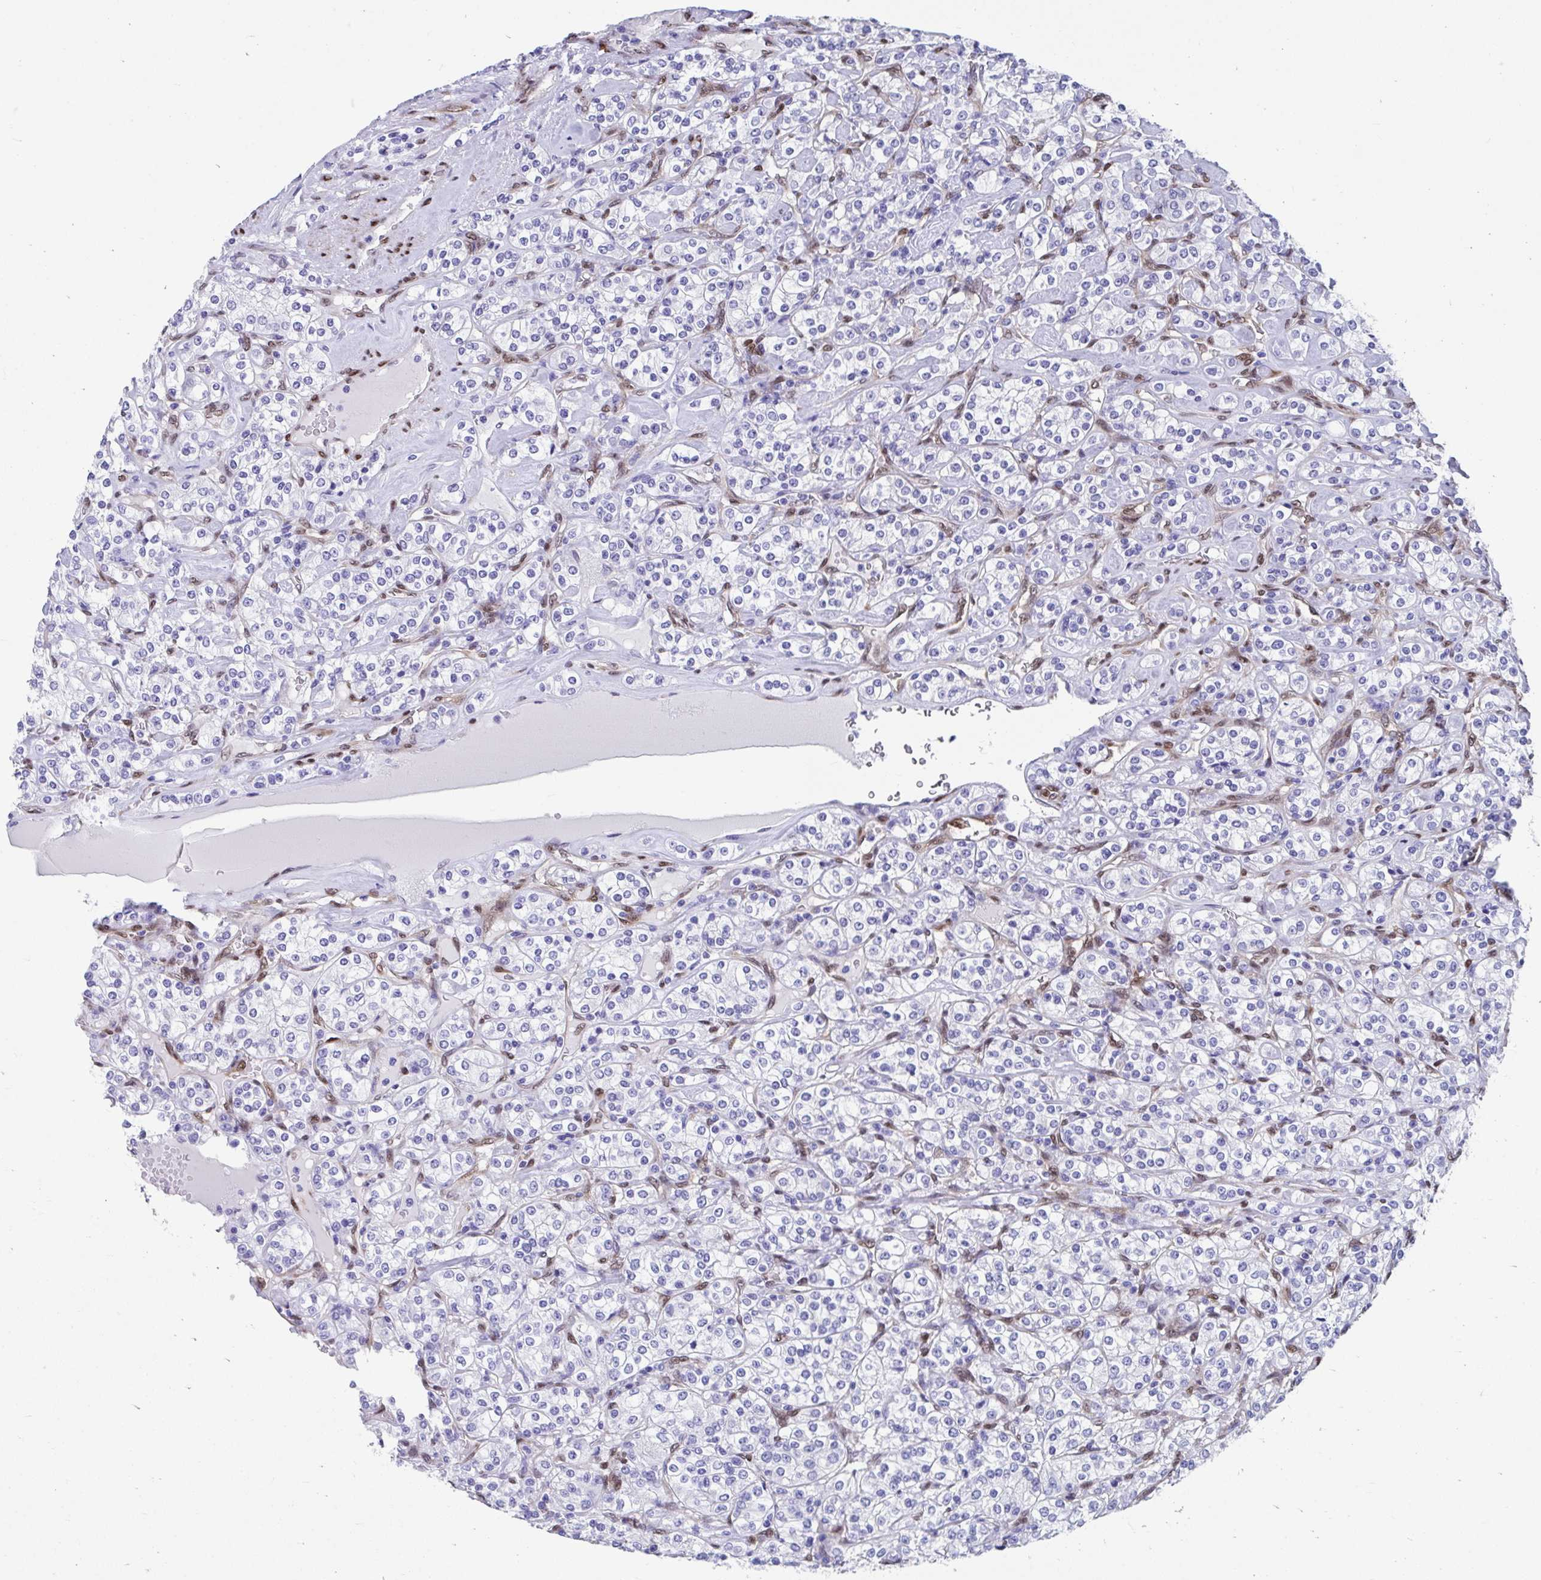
{"staining": {"intensity": "negative", "quantity": "none", "location": "none"}, "tissue": "renal cancer", "cell_type": "Tumor cells", "image_type": "cancer", "snomed": [{"axis": "morphology", "description": "Adenocarcinoma, NOS"}, {"axis": "topography", "description": "Kidney"}], "caption": "DAB immunohistochemical staining of renal cancer shows no significant positivity in tumor cells.", "gene": "RBPMS", "patient": {"sex": "male", "age": 77}}